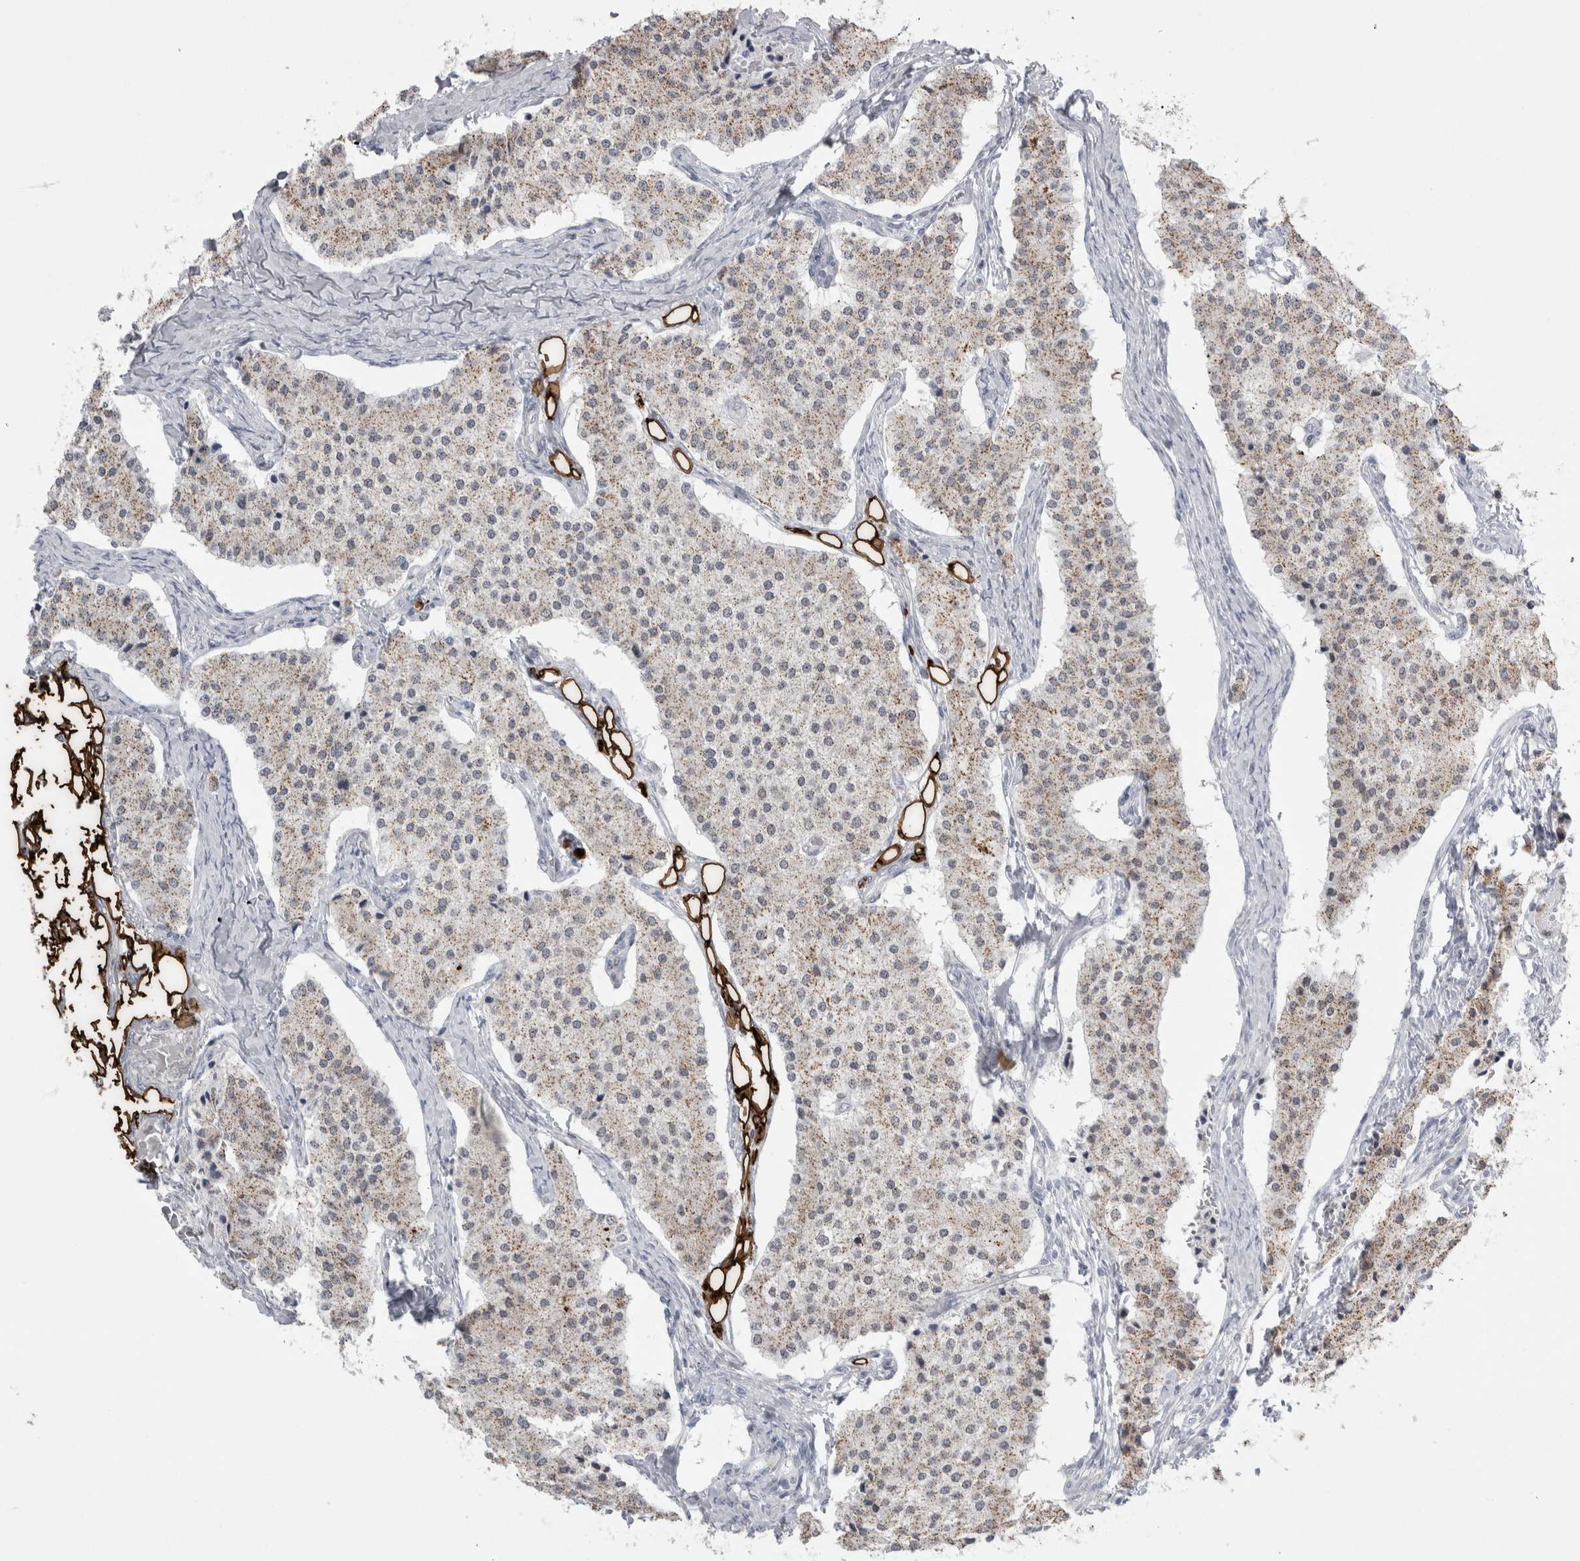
{"staining": {"intensity": "moderate", "quantity": ">75%", "location": "cytoplasmic/membranous"}, "tissue": "carcinoid", "cell_type": "Tumor cells", "image_type": "cancer", "snomed": [{"axis": "morphology", "description": "Carcinoid, malignant, NOS"}, {"axis": "topography", "description": "Colon"}], "caption": "DAB (3,3'-diaminobenzidine) immunohistochemical staining of carcinoid shows moderate cytoplasmic/membranous protein positivity in about >75% of tumor cells.", "gene": "PLIN1", "patient": {"sex": "female", "age": 52}}